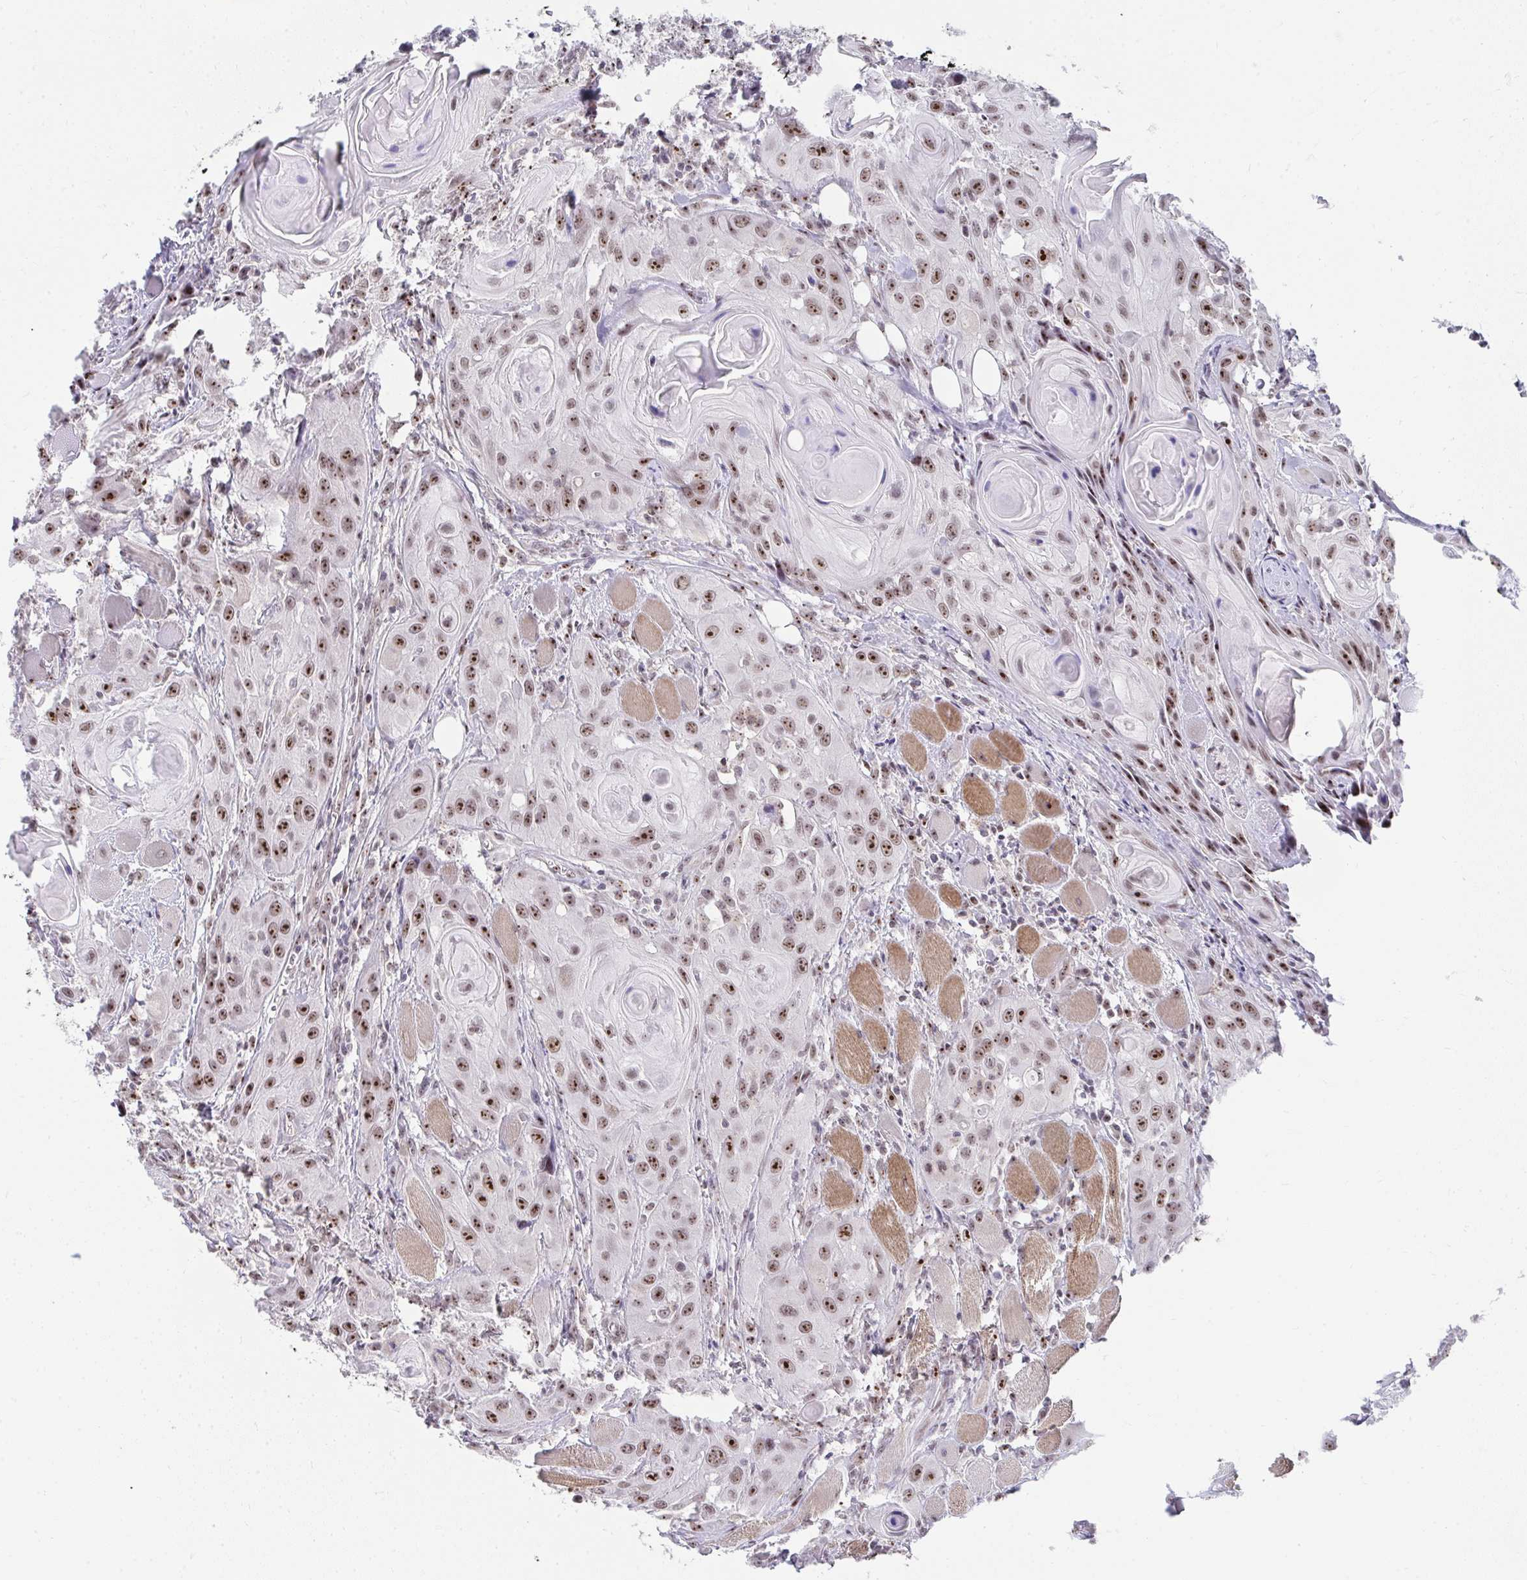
{"staining": {"intensity": "moderate", "quantity": ">75%", "location": "nuclear"}, "tissue": "head and neck cancer", "cell_type": "Tumor cells", "image_type": "cancer", "snomed": [{"axis": "morphology", "description": "Squamous cell carcinoma, NOS"}, {"axis": "topography", "description": "Oral tissue"}, {"axis": "topography", "description": "Head-Neck"}], "caption": "Protein analysis of head and neck squamous cell carcinoma tissue demonstrates moderate nuclear positivity in approximately >75% of tumor cells. The protein is shown in brown color, while the nuclei are stained blue.", "gene": "HIRA", "patient": {"sex": "male", "age": 58}}